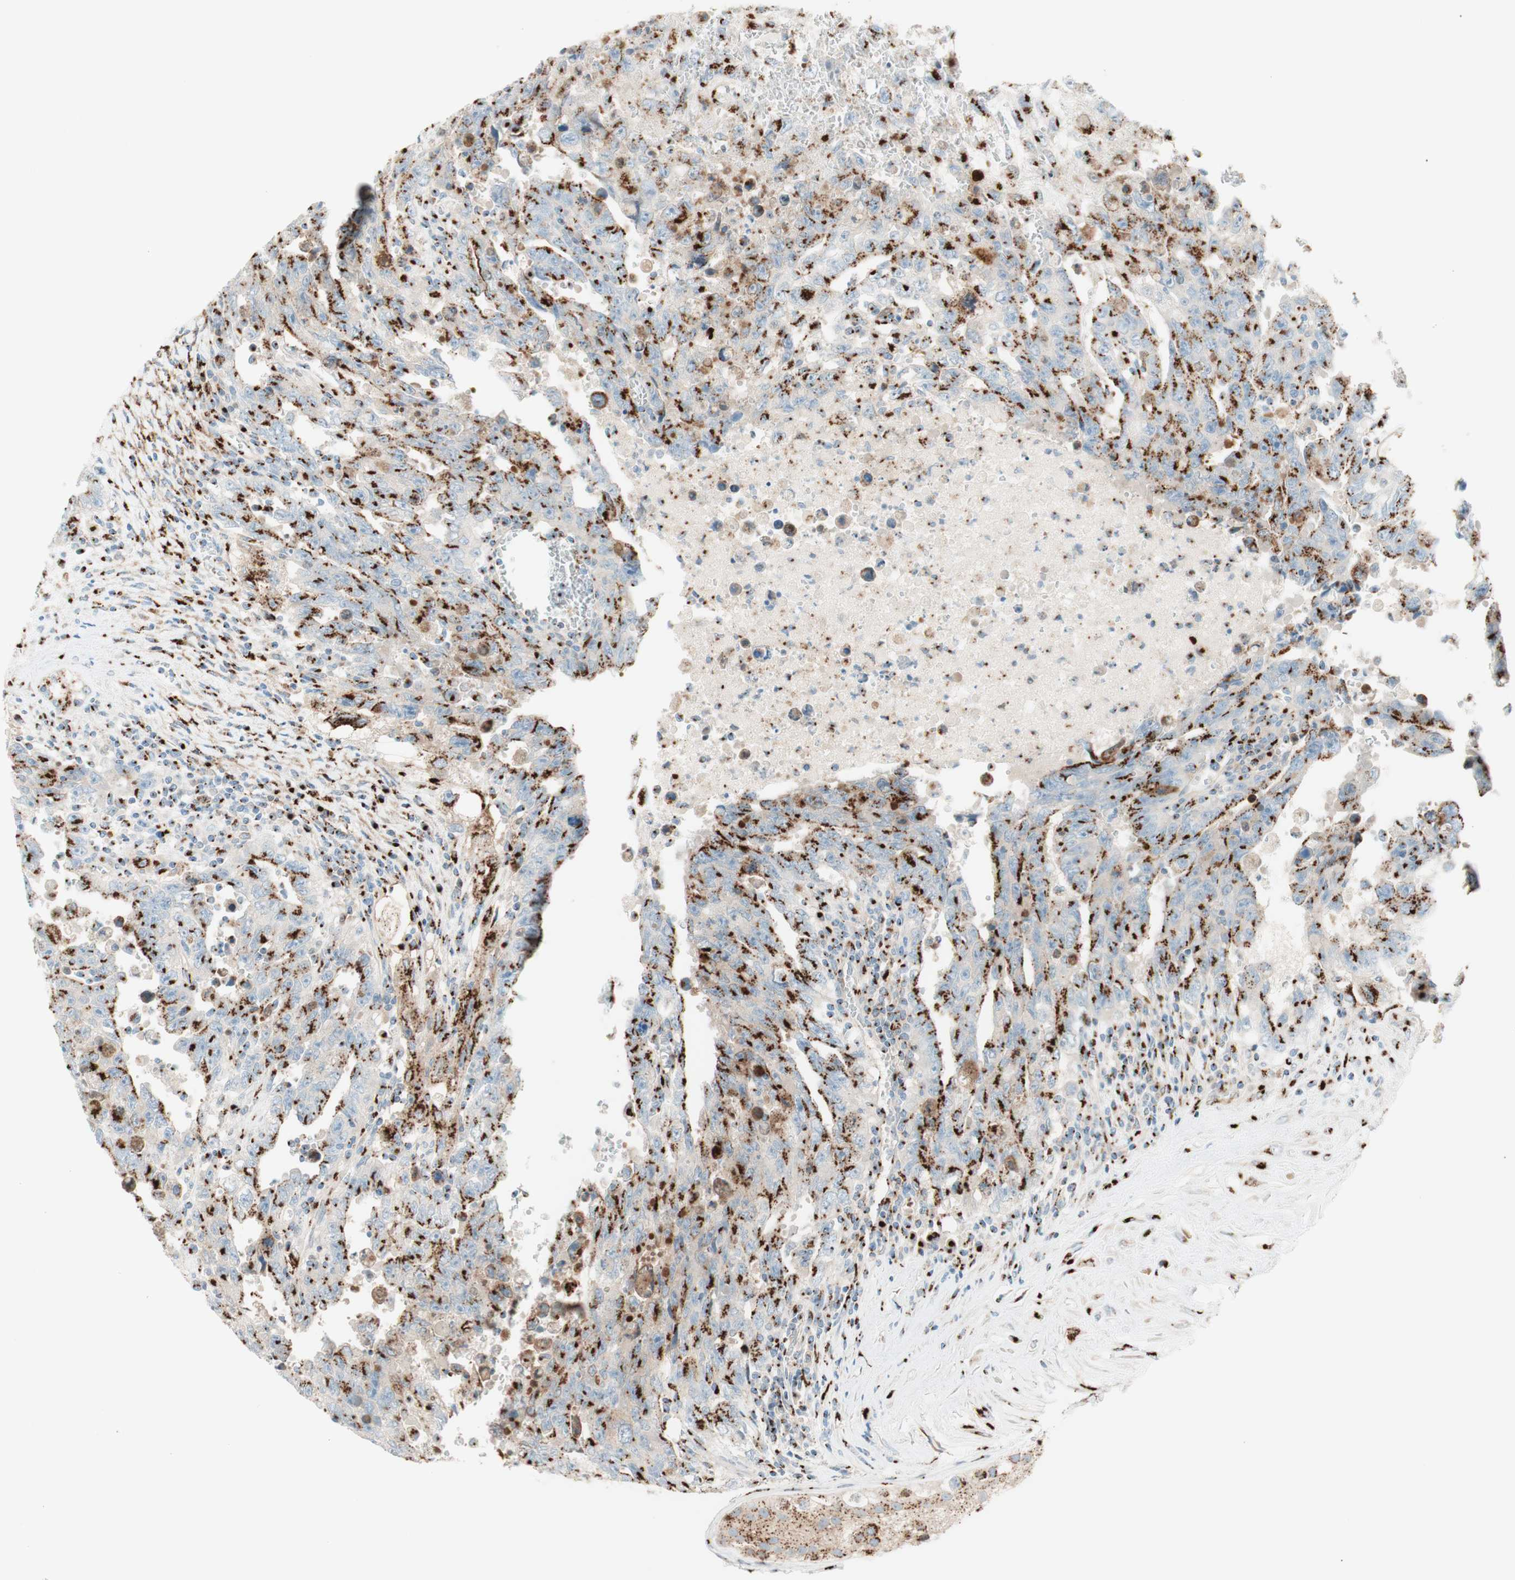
{"staining": {"intensity": "strong", "quantity": ">75%", "location": "cytoplasmic/membranous"}, "tissue": "testis cancer", "cell_type": "Tumor cells", "image_type": "cancer", "snomed": [{"axis": "morphology", "description": "Carcinoma, Embryonal, NOS"}, {"axis": "topography", "description": "Testis"}], "caption": "This is a photomicrograph of immunohistochemistry staining of testis cancer, which shows strong staining in the cytoplasmic/membranous of tumor cells.", "gene": "GOLGB1", "patient": {"sex": "male", "age": 28}}